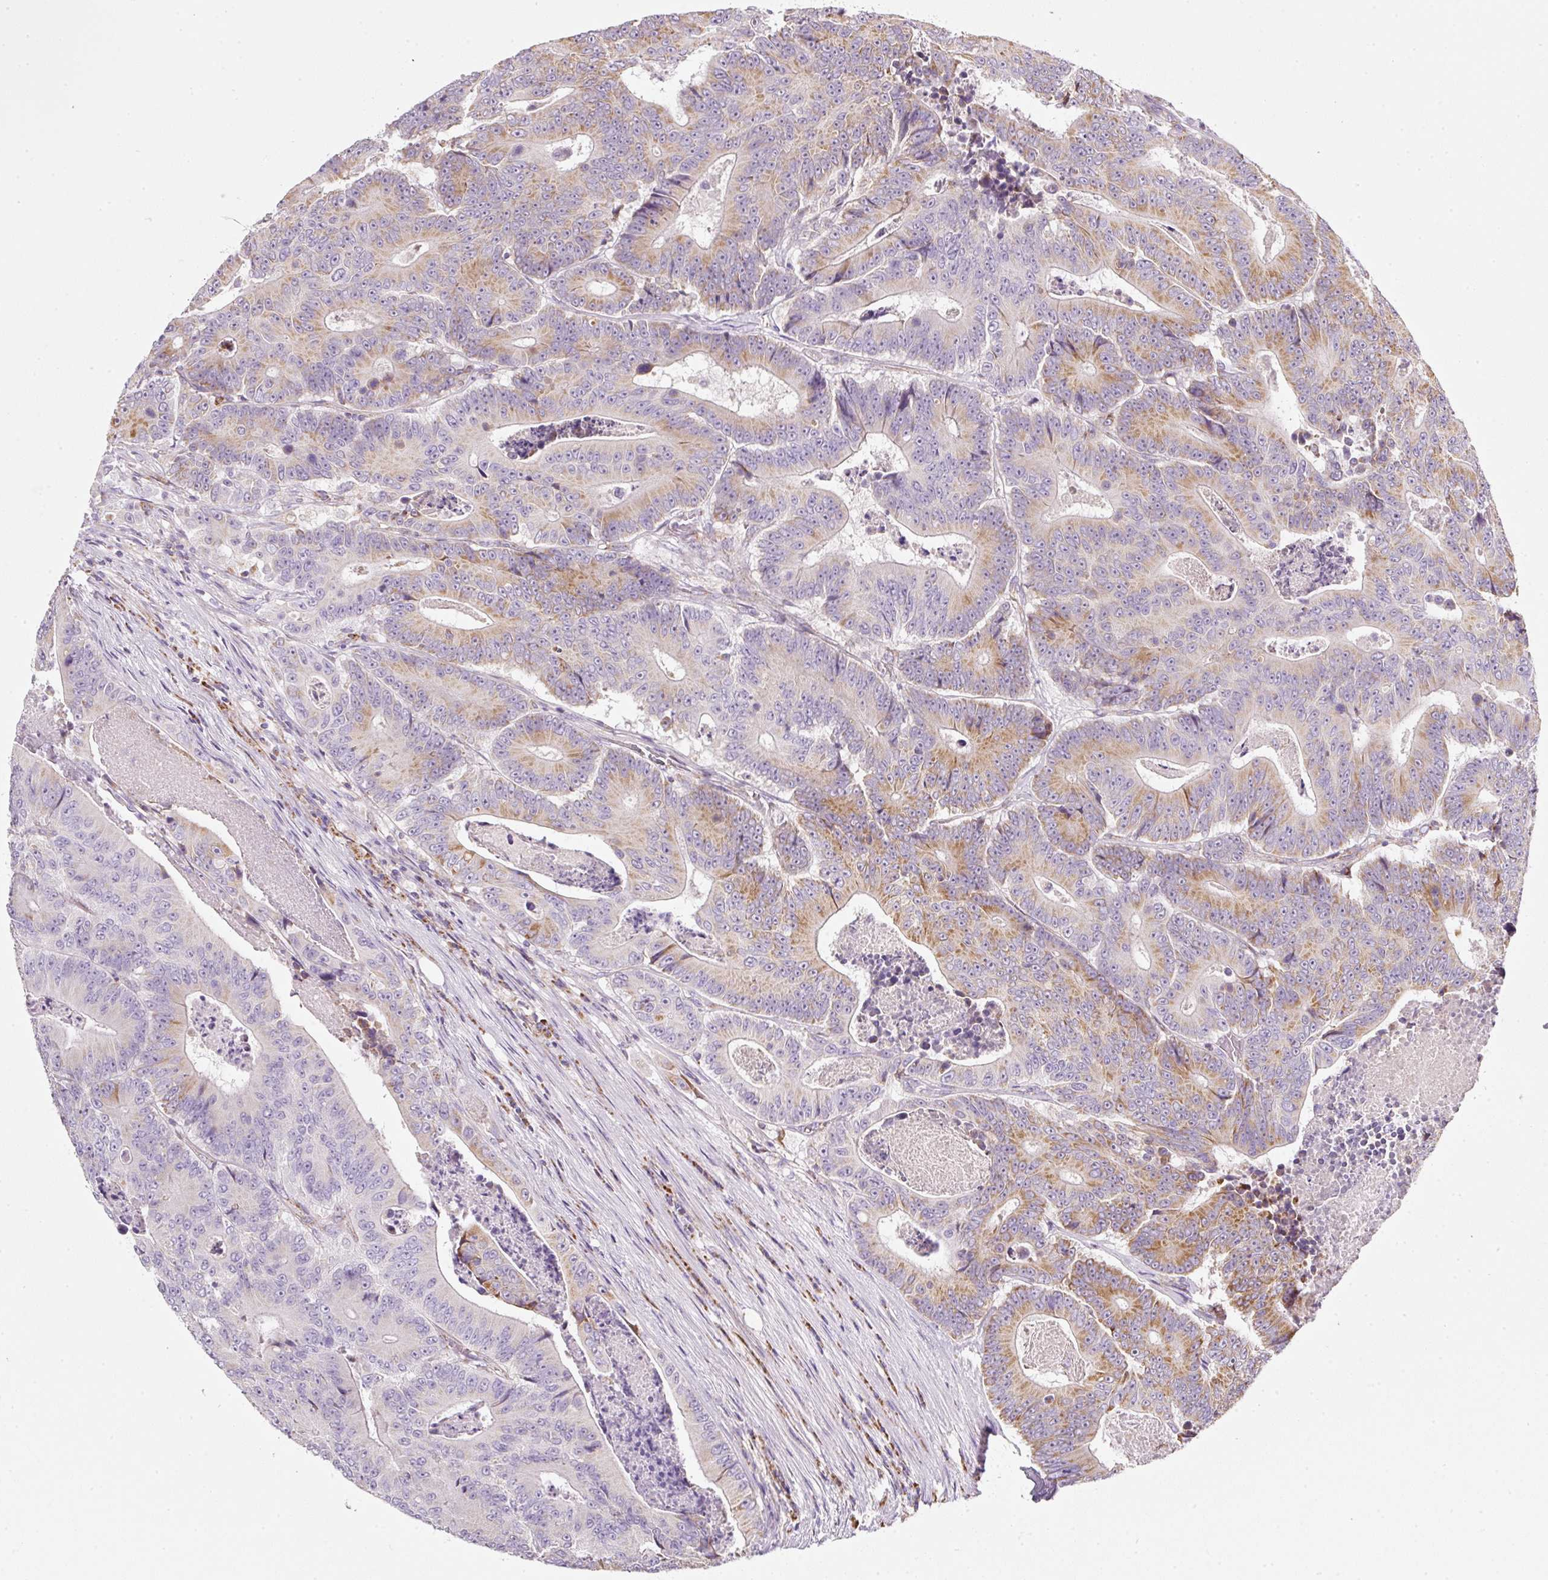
{"staining": {"intensity": "moderate", "quantity": "25%-75%", "location": "cytoplasmic/membranous"}, "tissue": "colorectal cancer", "cell_type": "Tumor cells", "image_type": "cancer", "snomed": [{"axis": "morphology", "description": "Adenocarcinoma, NOS"}, {"axis": "topography", "description": "Colon"}], "caption": "Approximately 25%-75% of tumor cells in colorectal cancer (adenocarcinoma) display moderate cytoplasmic/membranous protein staining as visualized by brown immunohistochemical staining.", "gene": "NDUFA1", "patient": {"sex": "male", "age": 83}}